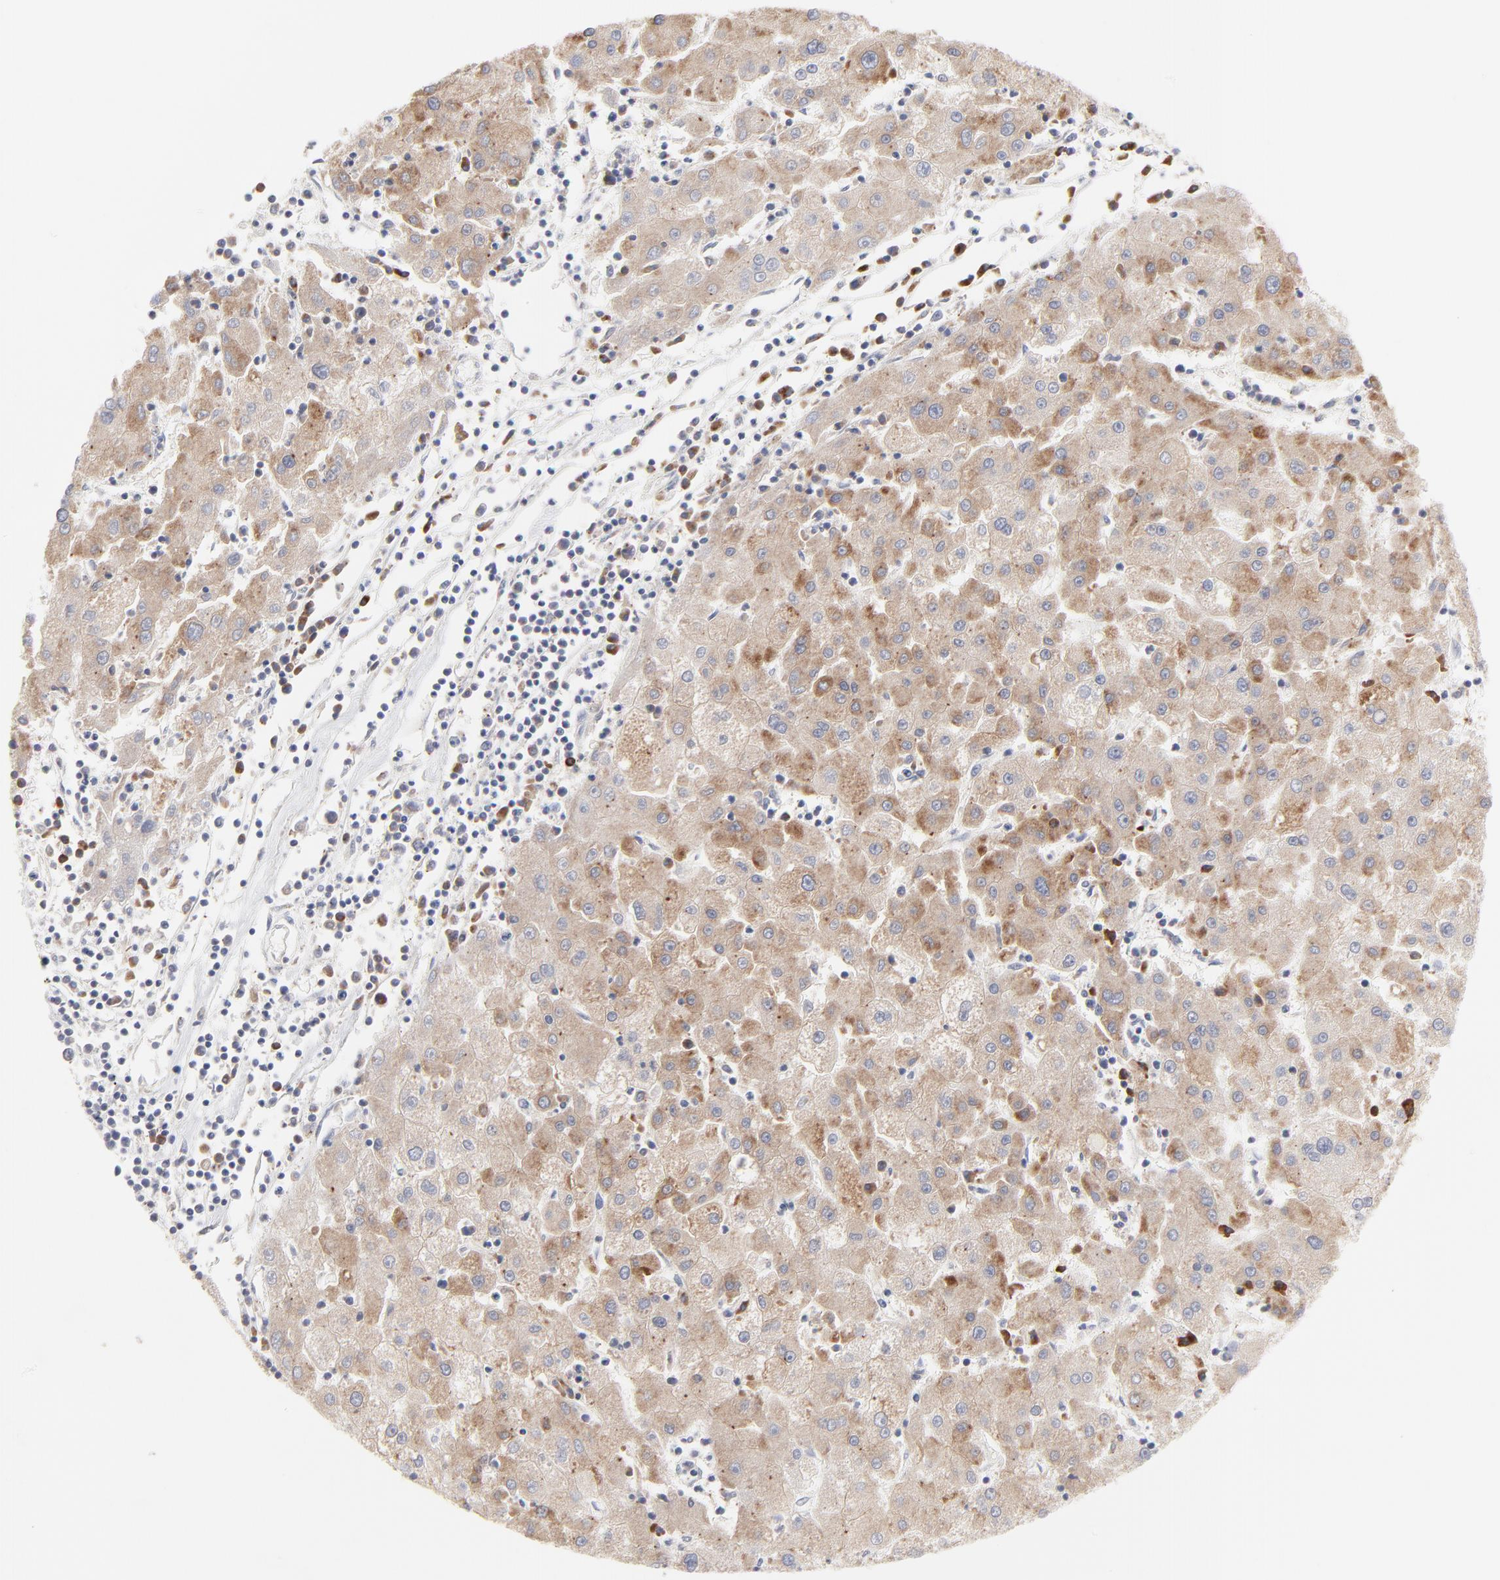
{"staining": {"intensity": "moderate", "quantity": ">75%", "location": "cytoplasmic/membranous"}, "tissue": "liver cancer", "cell_type": "Tumor cells", "image_type": "cancer", "snomed": [{"axis": "morphology", "description": "Carcinoma, Hepatocellular, NOS"}, {"axis": "topography", "description": "Liver"}], "caption": "Immunohistochemistry image of neoplastic tissue: human liver cancer stained using immunohistochemistry demonstrates medium levels of moderate protein expression localized specifically in the cytoplasmic/membranous of tumor cells, appearing as a cytoplasmic/membranous brown color.", "gene": "TRIM22", "patient": {"sex": "male", "age": 72}}